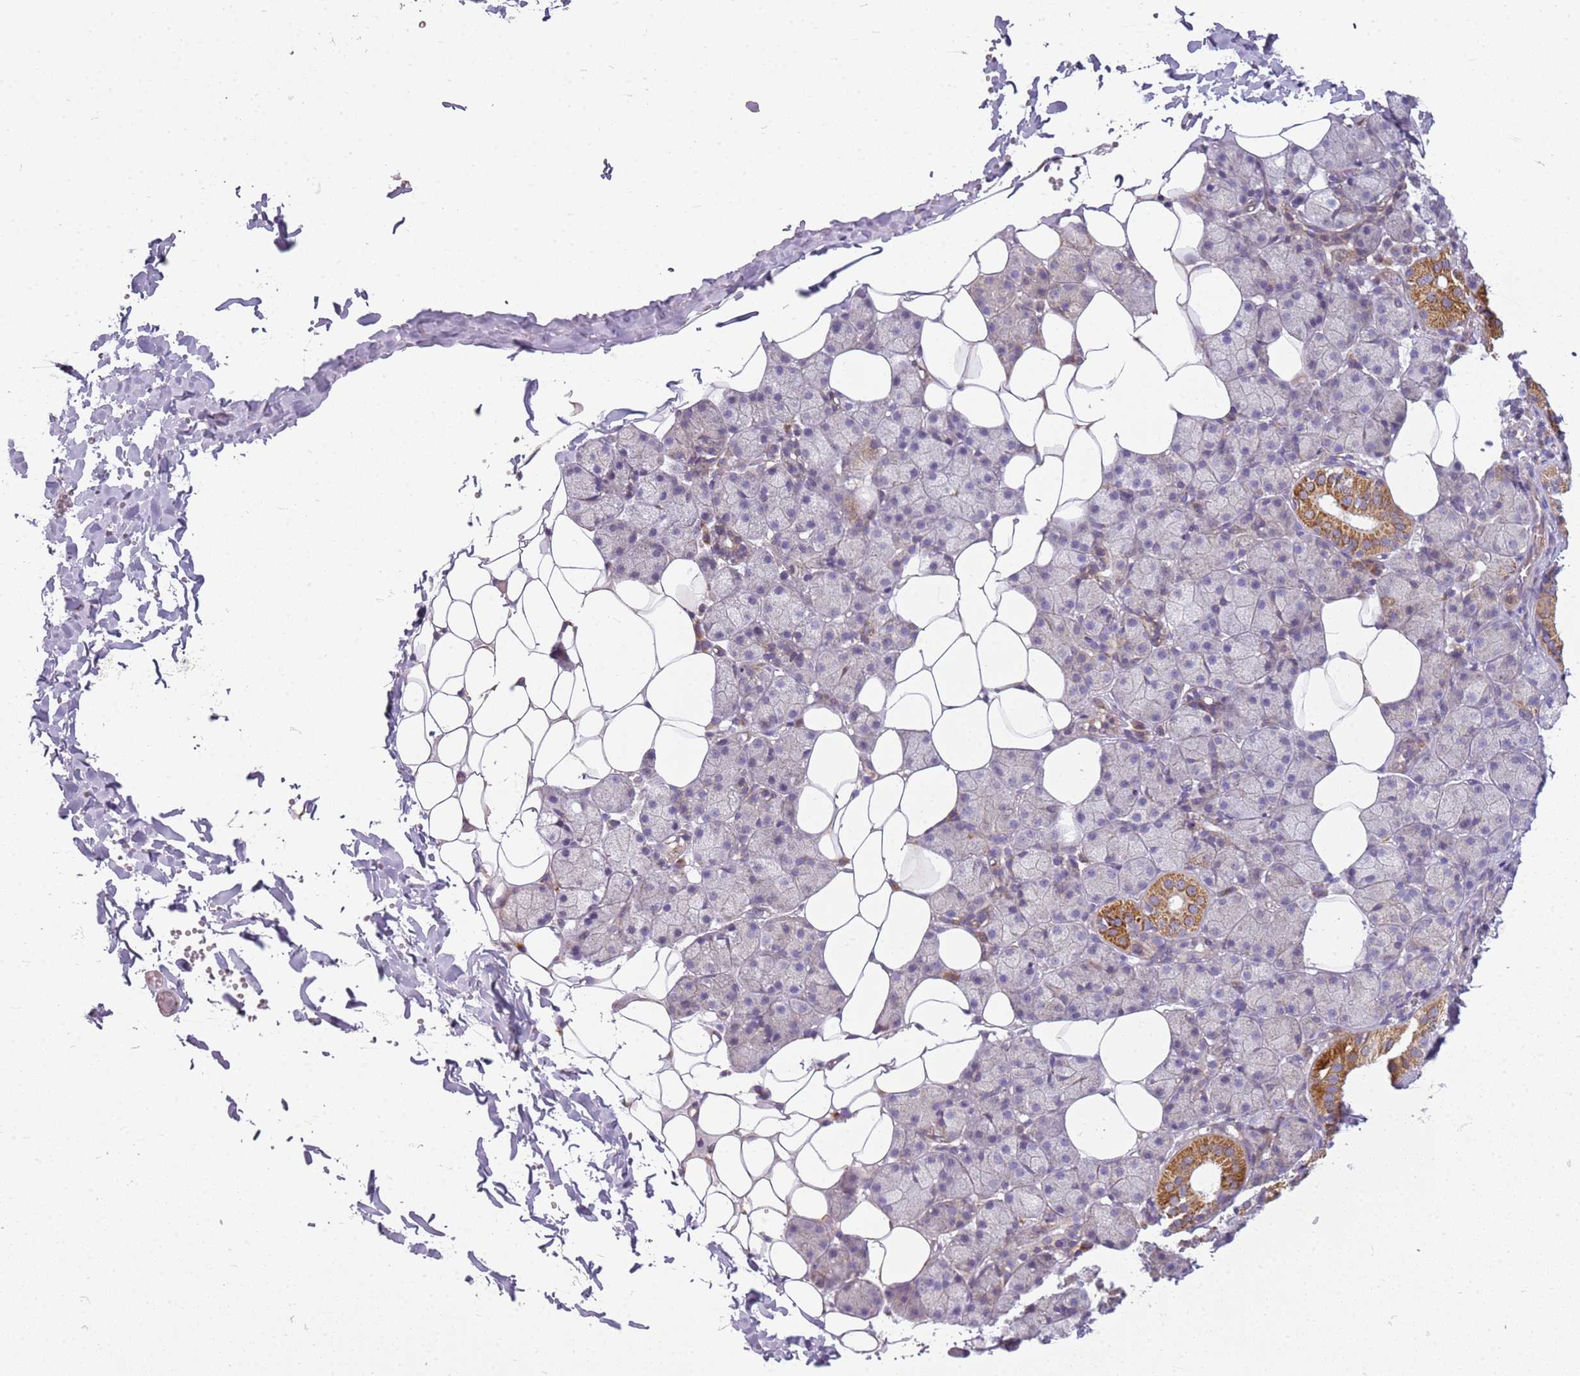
{"staining": {"intensity": "strong", "quantity": "<25%", "location": "cytoplasmic/membranous"}, "tissue": "salivary gland", "cell_type": "Glandular cells", "image_type": "normal", "snomed": [{"axis": "morphology", "description": "Normal tissue, NOS"}, {"axis": "topography", "description": "Salivary gland"}], "caption": "Immunohistochemistry photomicrograph of normal salivary gland stained for a protein (brown), which demonstrates medium levels of strong cytoplasmic/membranous positivity in approximately <25% of glandular cells.", "gene": "TMEM200C", "patient": {"sex": "female", "age": 33}}